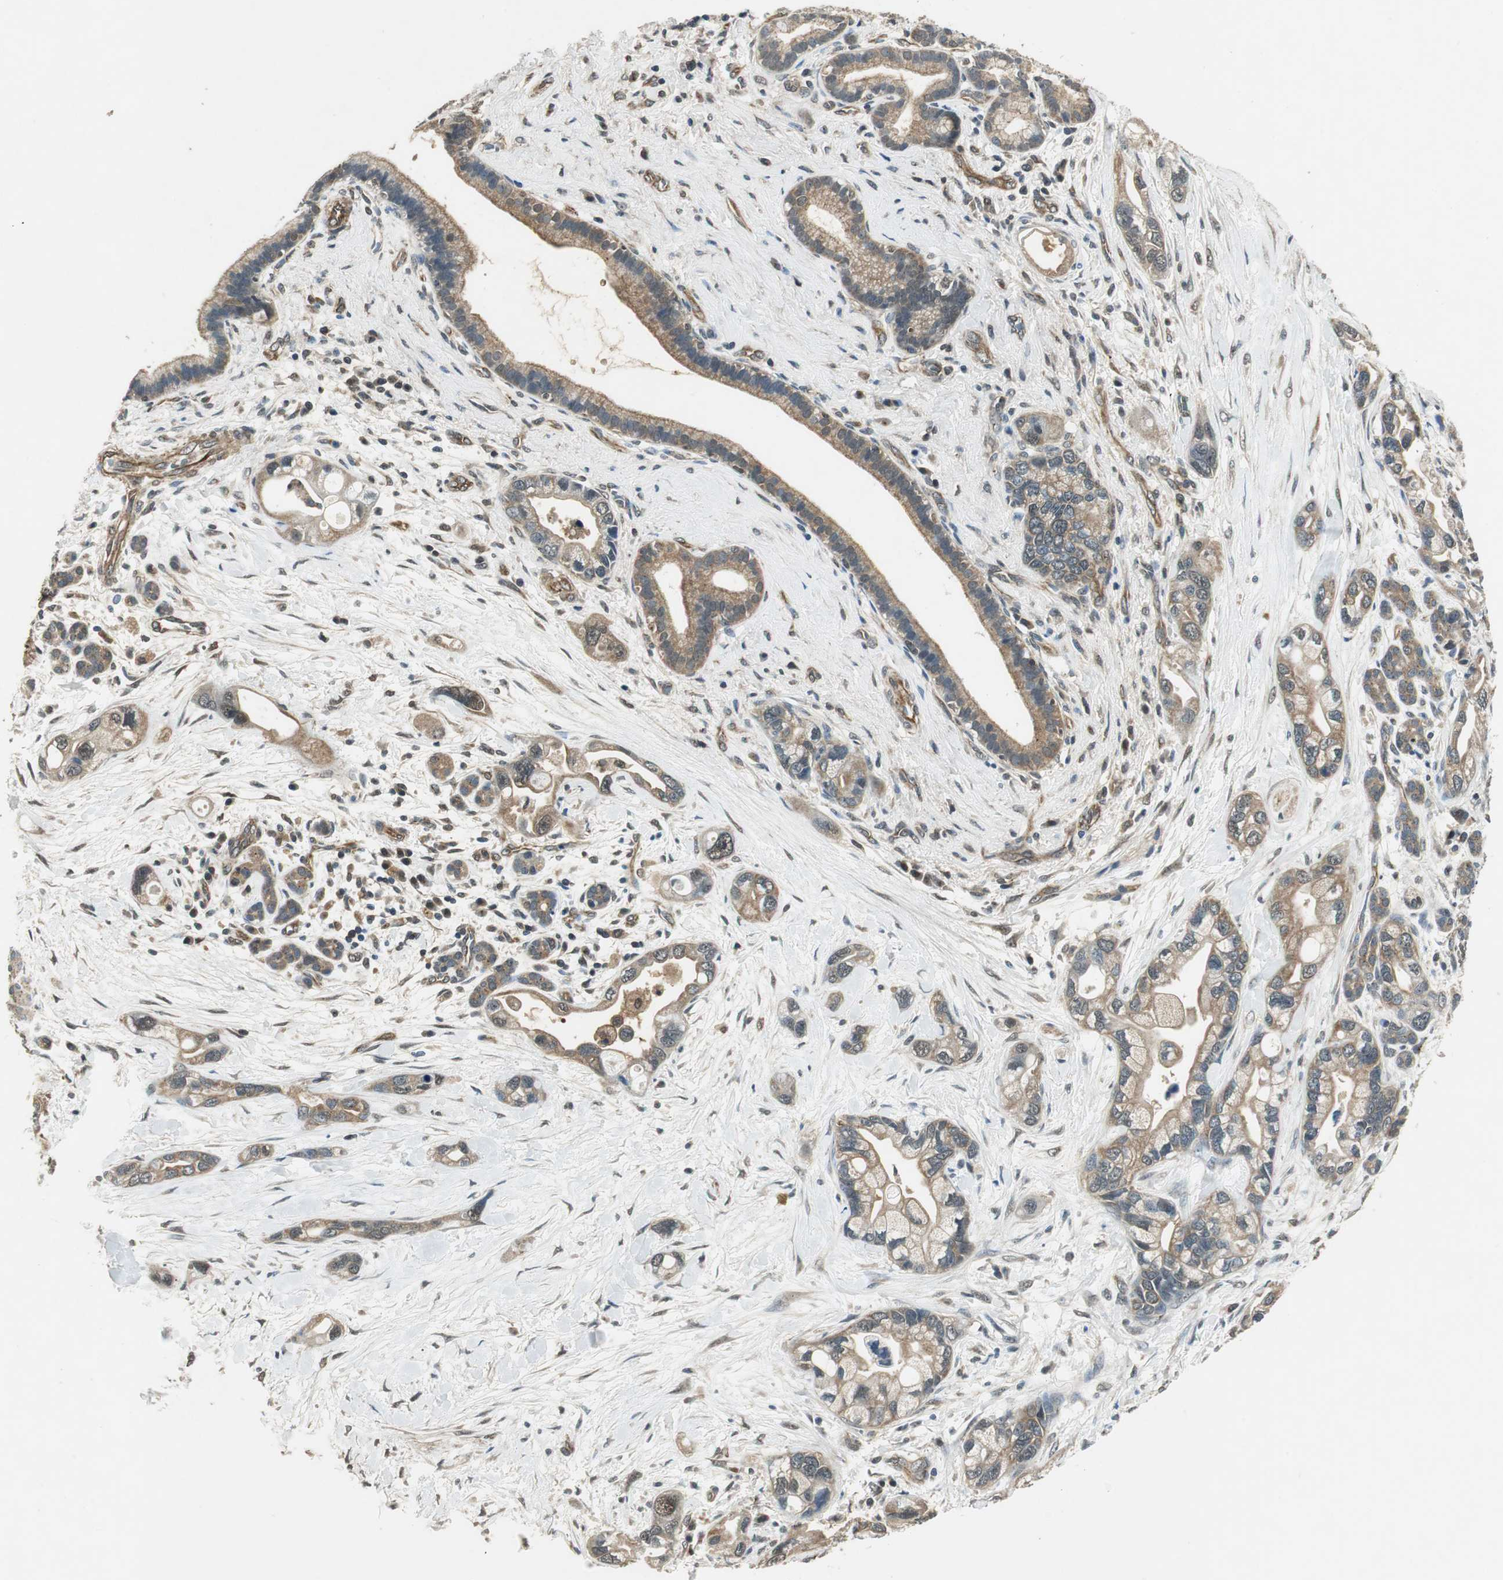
{"staining": {"intensity": "weak", "quantity": ">75%", "location": "cytoplasmic/membranous"}, "tissue": "pancreatic cancer", "cell_type": "Tumor cells", "image_type": "cancer", "snomed": [{"axis": "morphology", "description": "Adenocarcinoma, NOS"}, {"axis": "topography", "description": "Pancreas"}], "caption": "Immunohistochemistry histopathology image of neoplastic tissue: human pancreatic adenocarcinoma stained using IHC shows low levels of weak protein expression localized specifically in the cytoplasmic/membranous of tumor cells, appearing as a cytoplasmic/membranous brown color.", "gene": "PSMB4", "patient": {"sex": "female", "age": 77}}